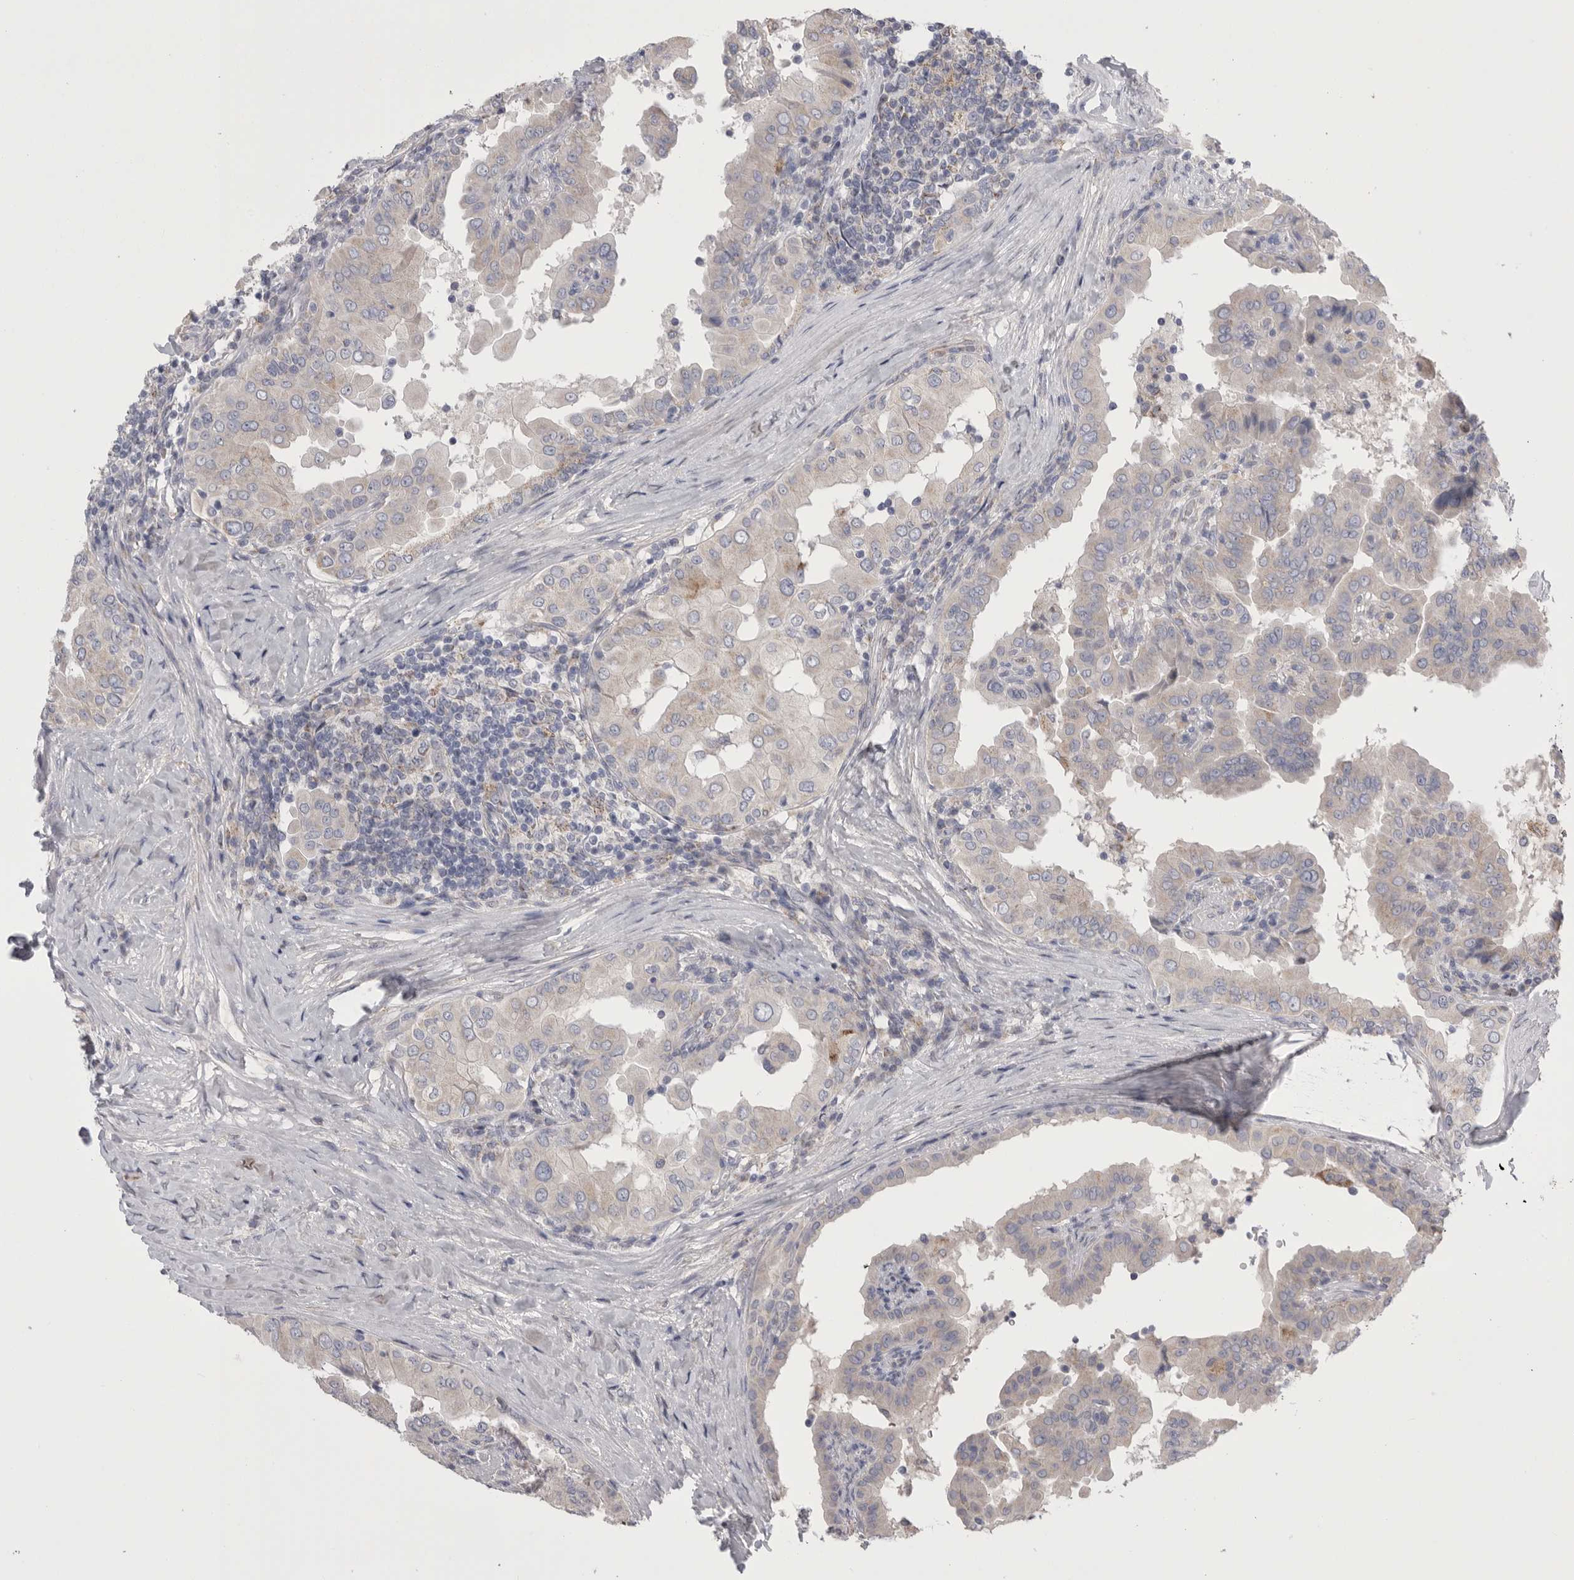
{"staining": {"intensity": "negative", "quantity": "none", "location": "none"}, "tissue": "thyroid cancer", "cell_type": "Tumor cells", "image_type": "cancer", "snomed": [{"axis": "morphology", "description": "Papillary adenocarcinoma, NOS"}, {"axis": "topography", "description": "Thyroid gland"}], "caption": "DAB immunohistochemical staining of human thyroid cancer (papillary adenocarcinoma) demonstrates no significant staining in tumor cells.", "gene": "CCDC126", "patient": {"sex": "male", "age": 33}}